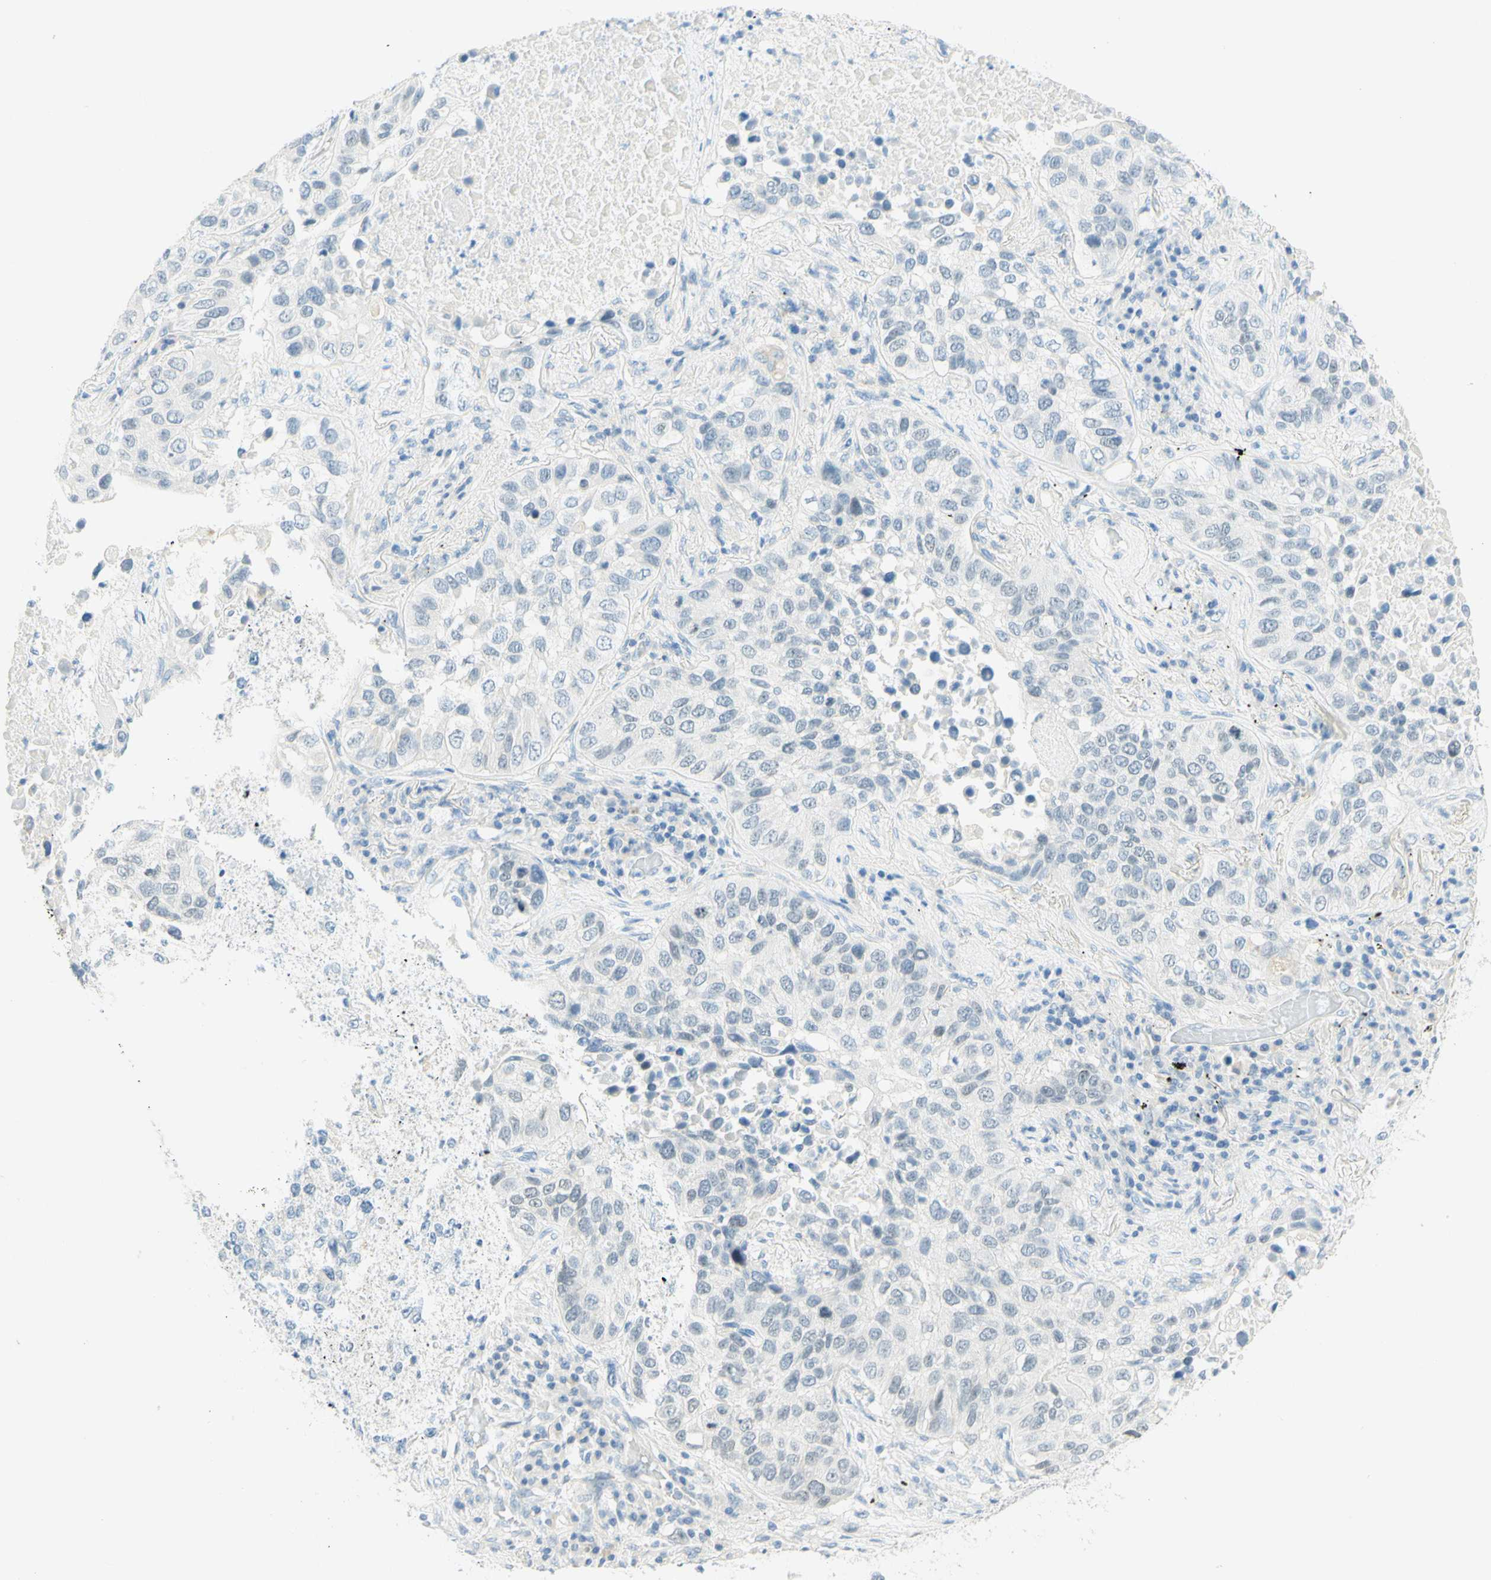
{"staining": {"intensity": "negative", "quantity": "none", "location": "none"}, "tissue": "lung cancer", "cell_type": "Tumor cells", "image_type": "cancer", "snomed": [{"axis": "morphology", "description": "Squamous cell carcinoma, NOS"}, {"axis": "topography", "description": "Lung"}], "caption": "A high-resolution image shows immunohistochemistry (IHC) staining of squamous cell carcinoma (lung), which reveals no significant expression in tumor cells.", "gene": "TMEM132D", "patient": {"sex": "male", "age": 57}}